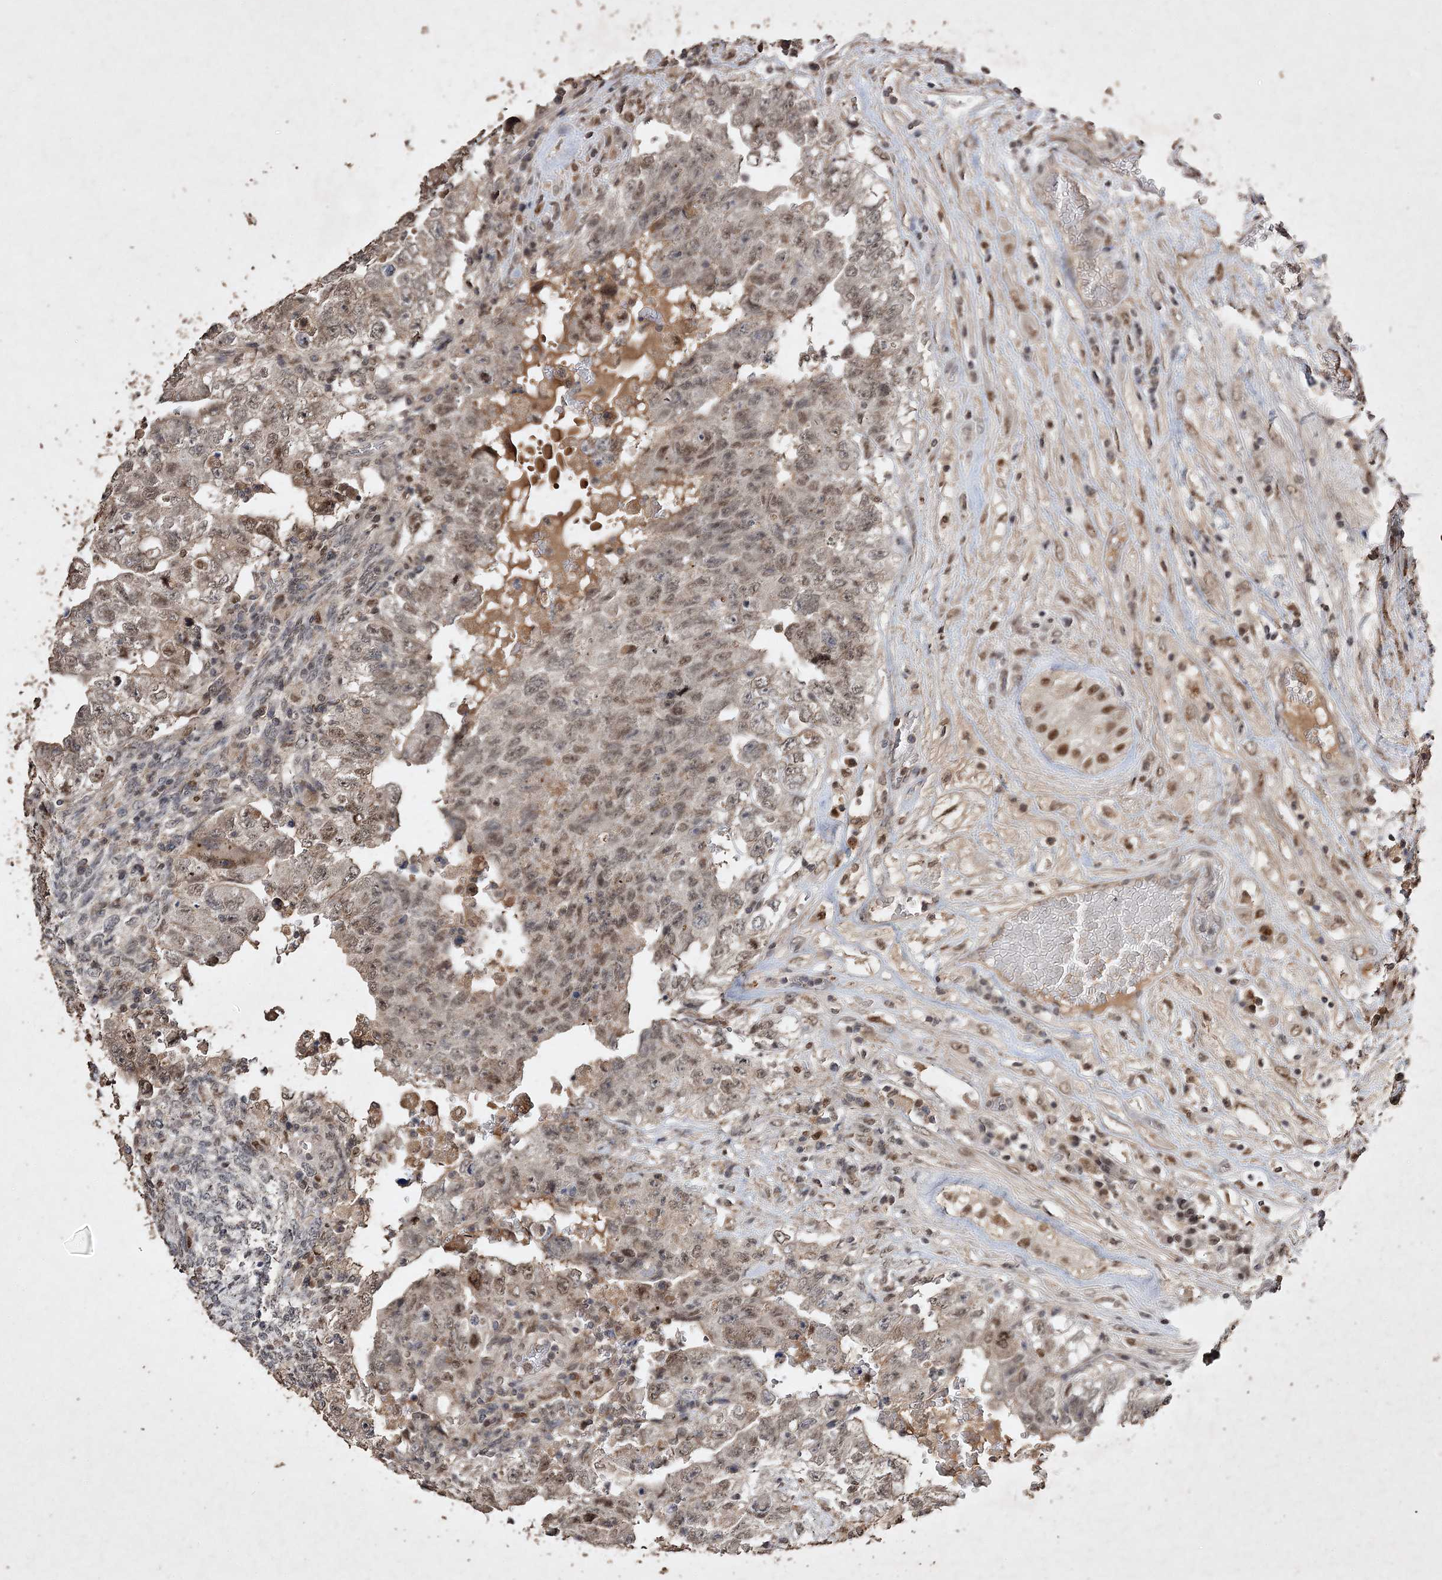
{"staining": {"intensity": "weak", "quantity": ">75%", "location": "nuclear"}, "tissue": "testis cancer", "cell_type": "Tumor cells", "image_type": "cancer", "snomed": [{"axis": "morphology", "description": "Carcinoma, Embryonal, NOS"}, {"axis": "topography", "description": "Testis"}], "caption": "High-power microscopy captured an IHC micrograph of embryonal carcinoma (testis), revealing weak nuclear expression in approximately >75% of tumor cells. (IHC, brightfield microscopy, high magnification).", "gene": "C3orf38", "patient": {"sex": "male", "age": 36}}